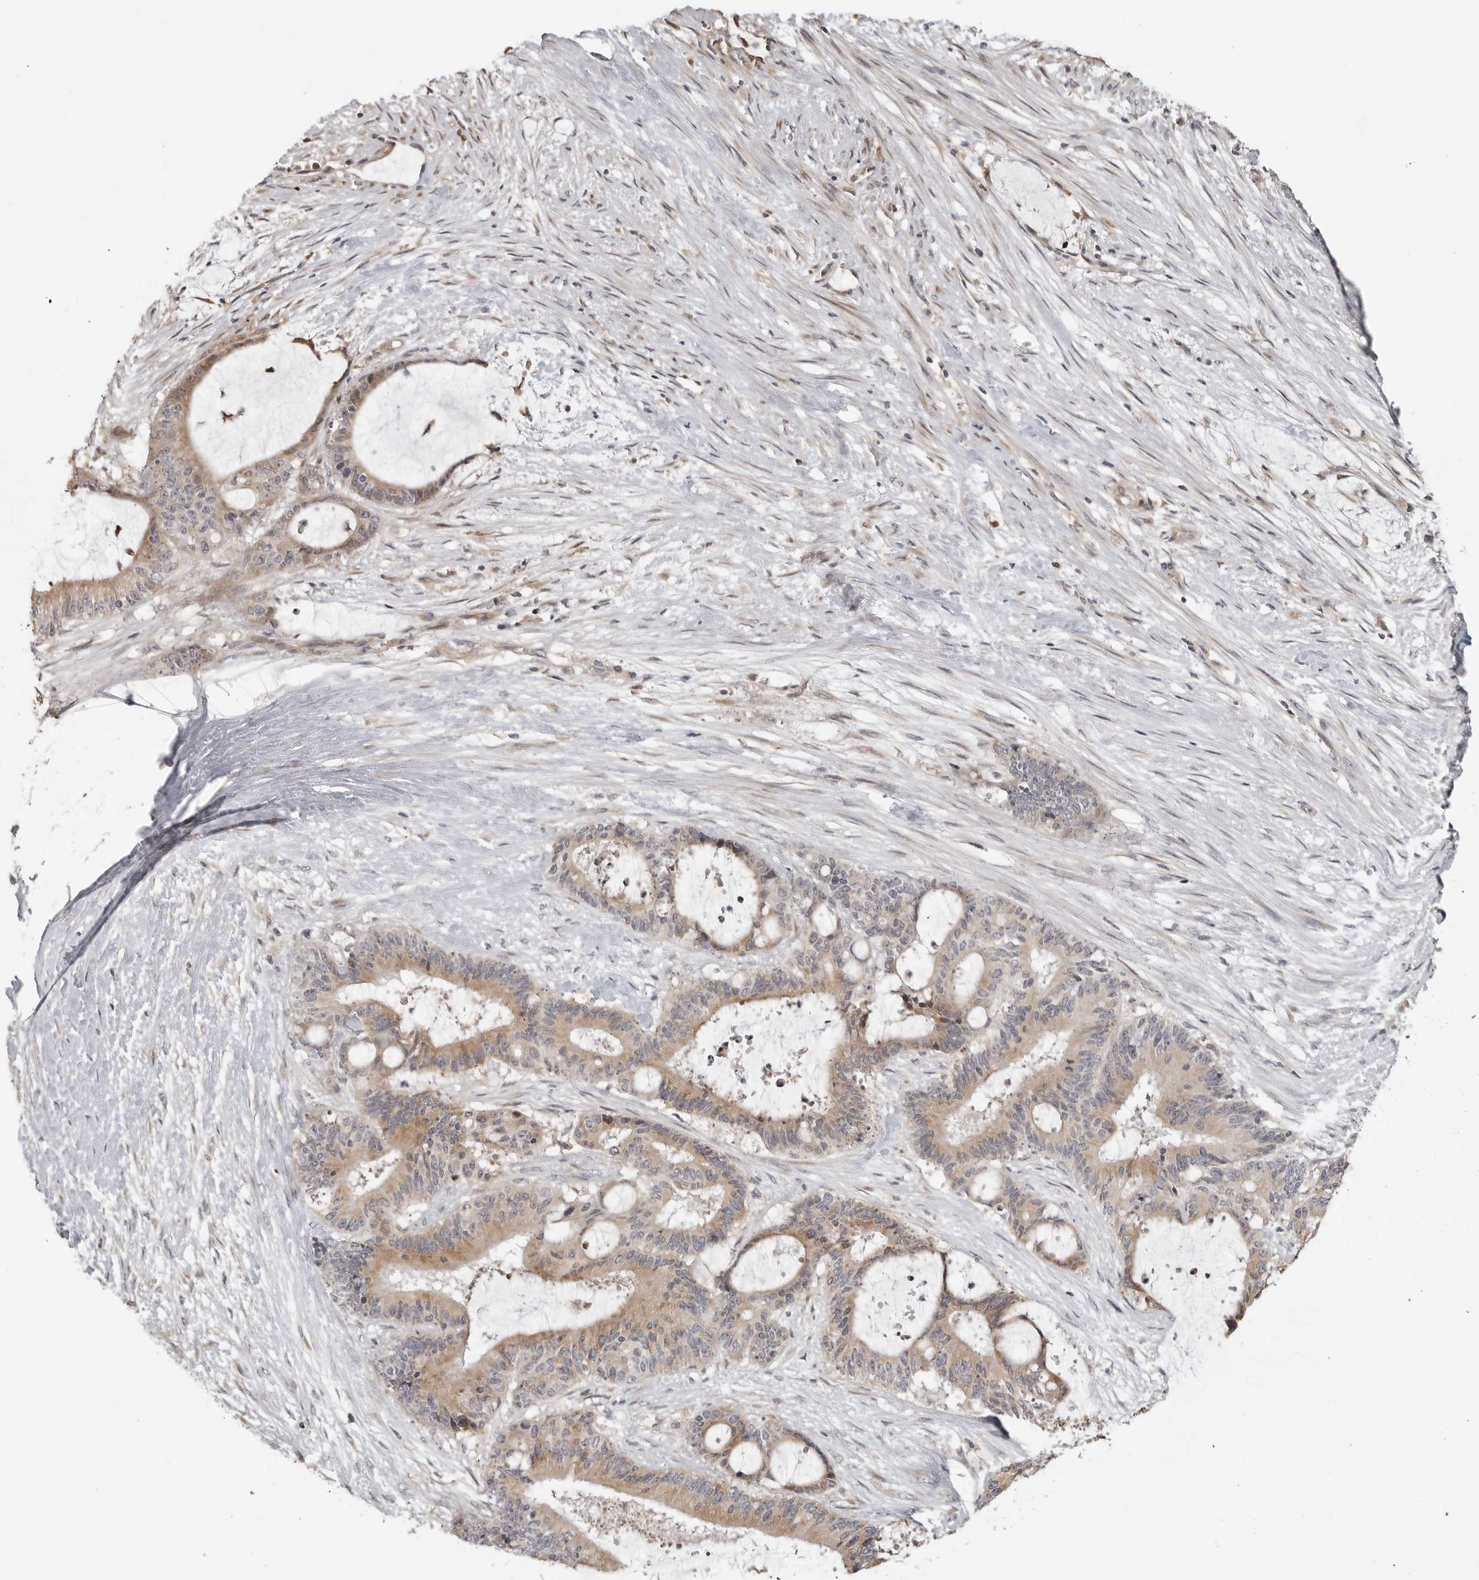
{"staining": {"intensity": "moderate", "quantity": ">75%", "location": "cytoplasmic/membranous"}, "tissue": "liver cancer", "cell_type": "Tumor cells", "image_type": "cancer", "snomed": [{"axis": "morphology", "description": "Normal tissue, NOS"}, {"axis": "morphology", "description": "Cholangiocarcinoma"}, {"axis": "topography", "description": "Liver"}, {"axis": "topography", "description": "Peripheral nerve tissue"}], "caption": "Cholangiocarcinoma (liver) was stained to show a protein in brown. There is medium levels of moderate cytoplasmic/membranous staining in about >75% of tumor cells.", "gene": "IDO1", "patient": {"sex": "female", "age": 73}}